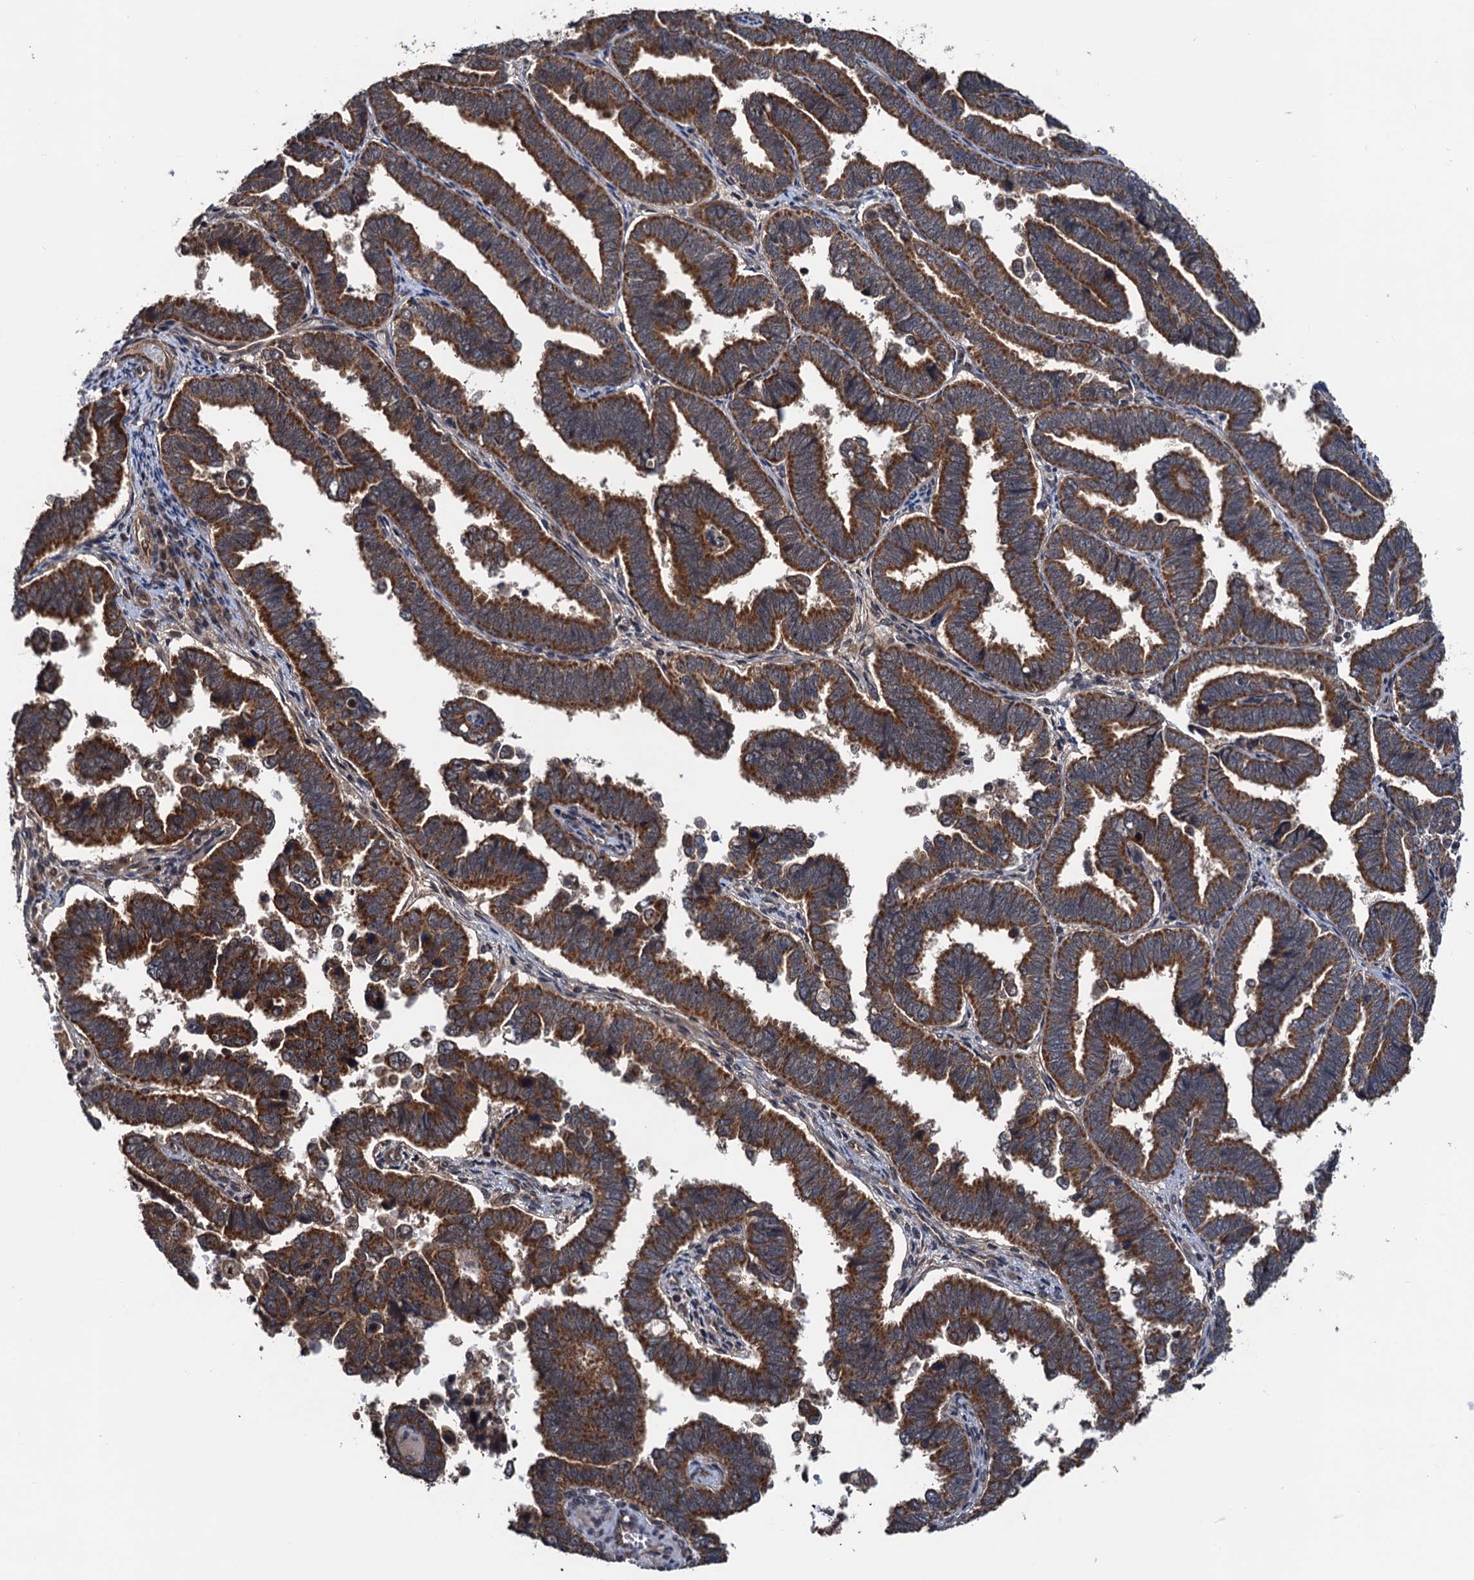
{"staining": {"intensity": "strong", "quantity": ">75%", "location": "cytoplasmic/membranous"}, "tissue": "endometrial cancer", "cell_type": "Tumor cells", "image_type": "cancer", "snomed": [{"axis": "morphology", "description": "Adenocarcinoma, NOS"}, {"axis": "topography", "description": "Endometrium"}], "caption": "Tumor cells show high levels of strong cytoplasmic/membranous positivity in about >75% of cells in human endometrial adenocarcinoma.", "gene": "NAA16", "patient": {"sex": "female", "age": 75}}